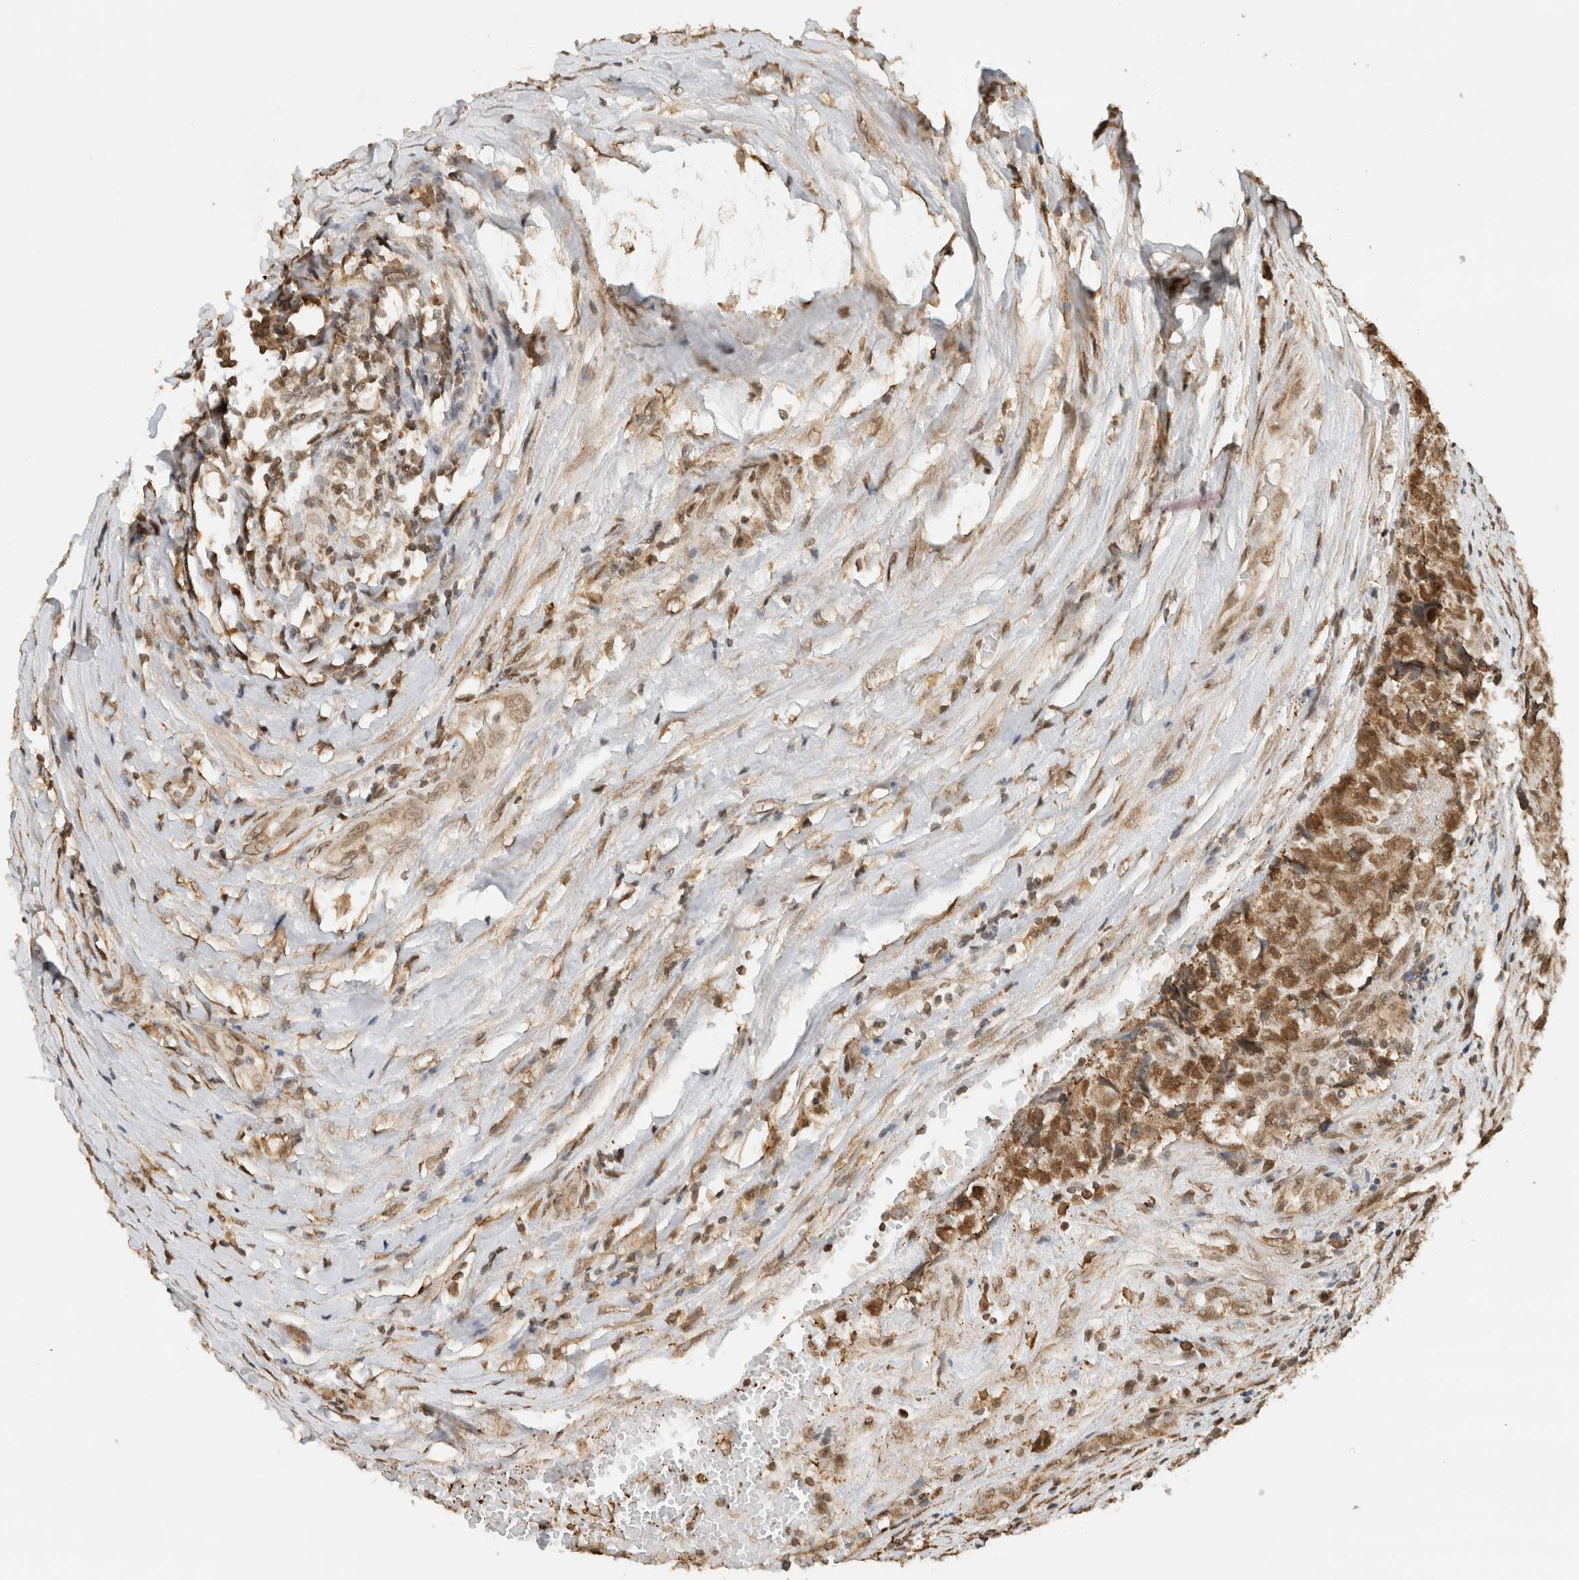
{"staining": {"intensity": "moderate", "quantity": ">75%", "location": "nuclear"}, "tissue": "testis cancer", "cell_type": "Tumor cells", "image_type": "cancer", "snomed": [{"axis": "morphology", "description": "Carcinoma, Embryonal, NOS"}, {"axis": "topography", "description": "Testis"}], "caption": "An IHC image of tumor tissue is shown. Protein staining in brown labels moderate nuclear positivity in testis cancer (embryonal carcinoma) within tumor cells.", "gene": "C1orf21", "patient": {"sex": "male", "age": 25}}